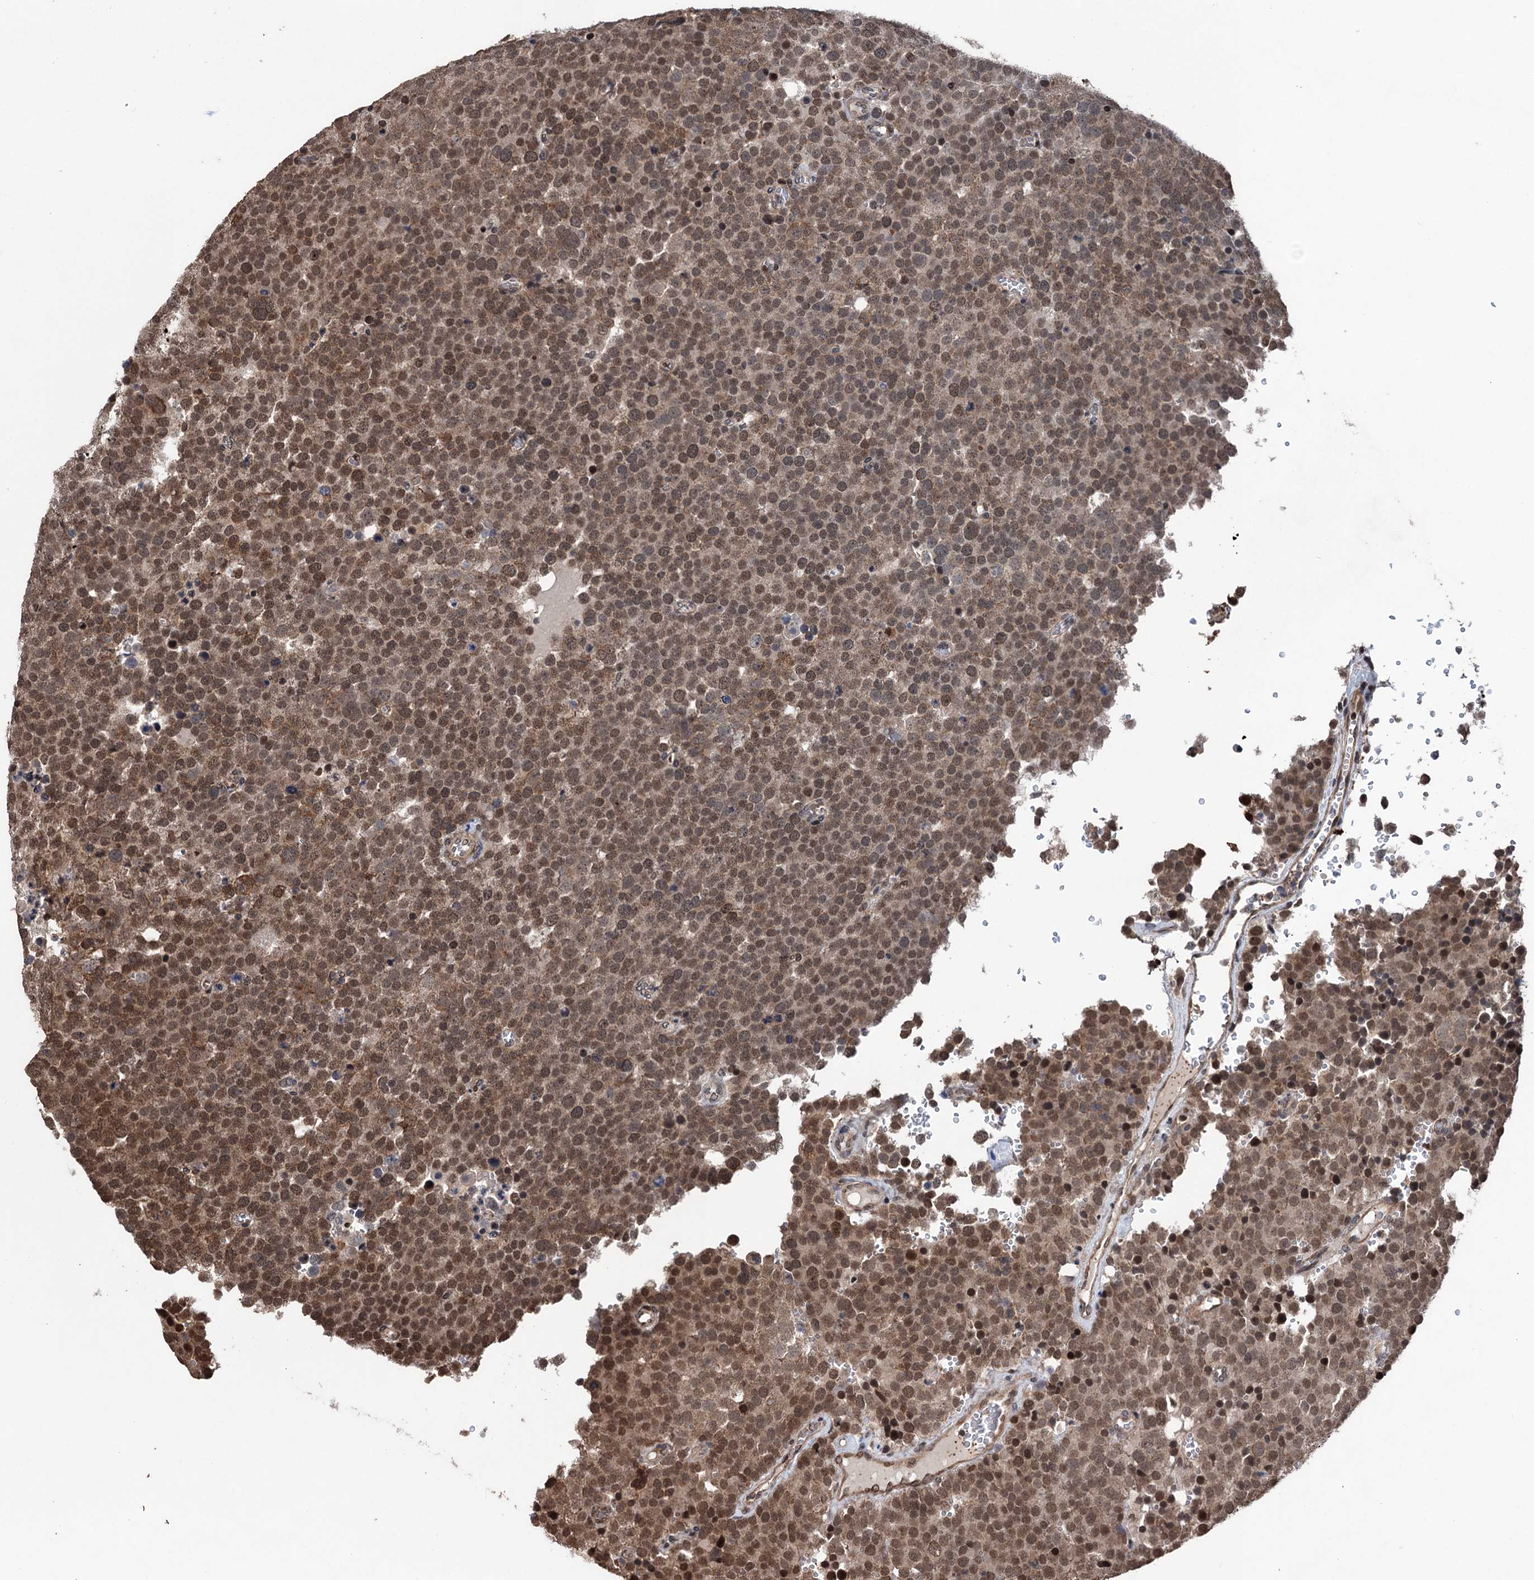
{"staining": {"intensity": "moderate", "quantity": ">75%", "location": "nuclear"}, "tissue": "testis cancer", "cell_type": "Tumor cells", "image_type": "cancer", "snomed": [{"axis": "morphology", "description": "Seminoma, NOS"}, {"axis": "topography", "description": "Testis"}], "caption": "High-magnification brightfield microscopy of testis seminoma stained with DAB (brown) and counterstained with hematoxylin (blue). tumor cells exhibit moderate nuclear positivity is present in approximately>75% of cells.", "gene": "EYA4", "patient": {"sex": "male", "age": 71}}